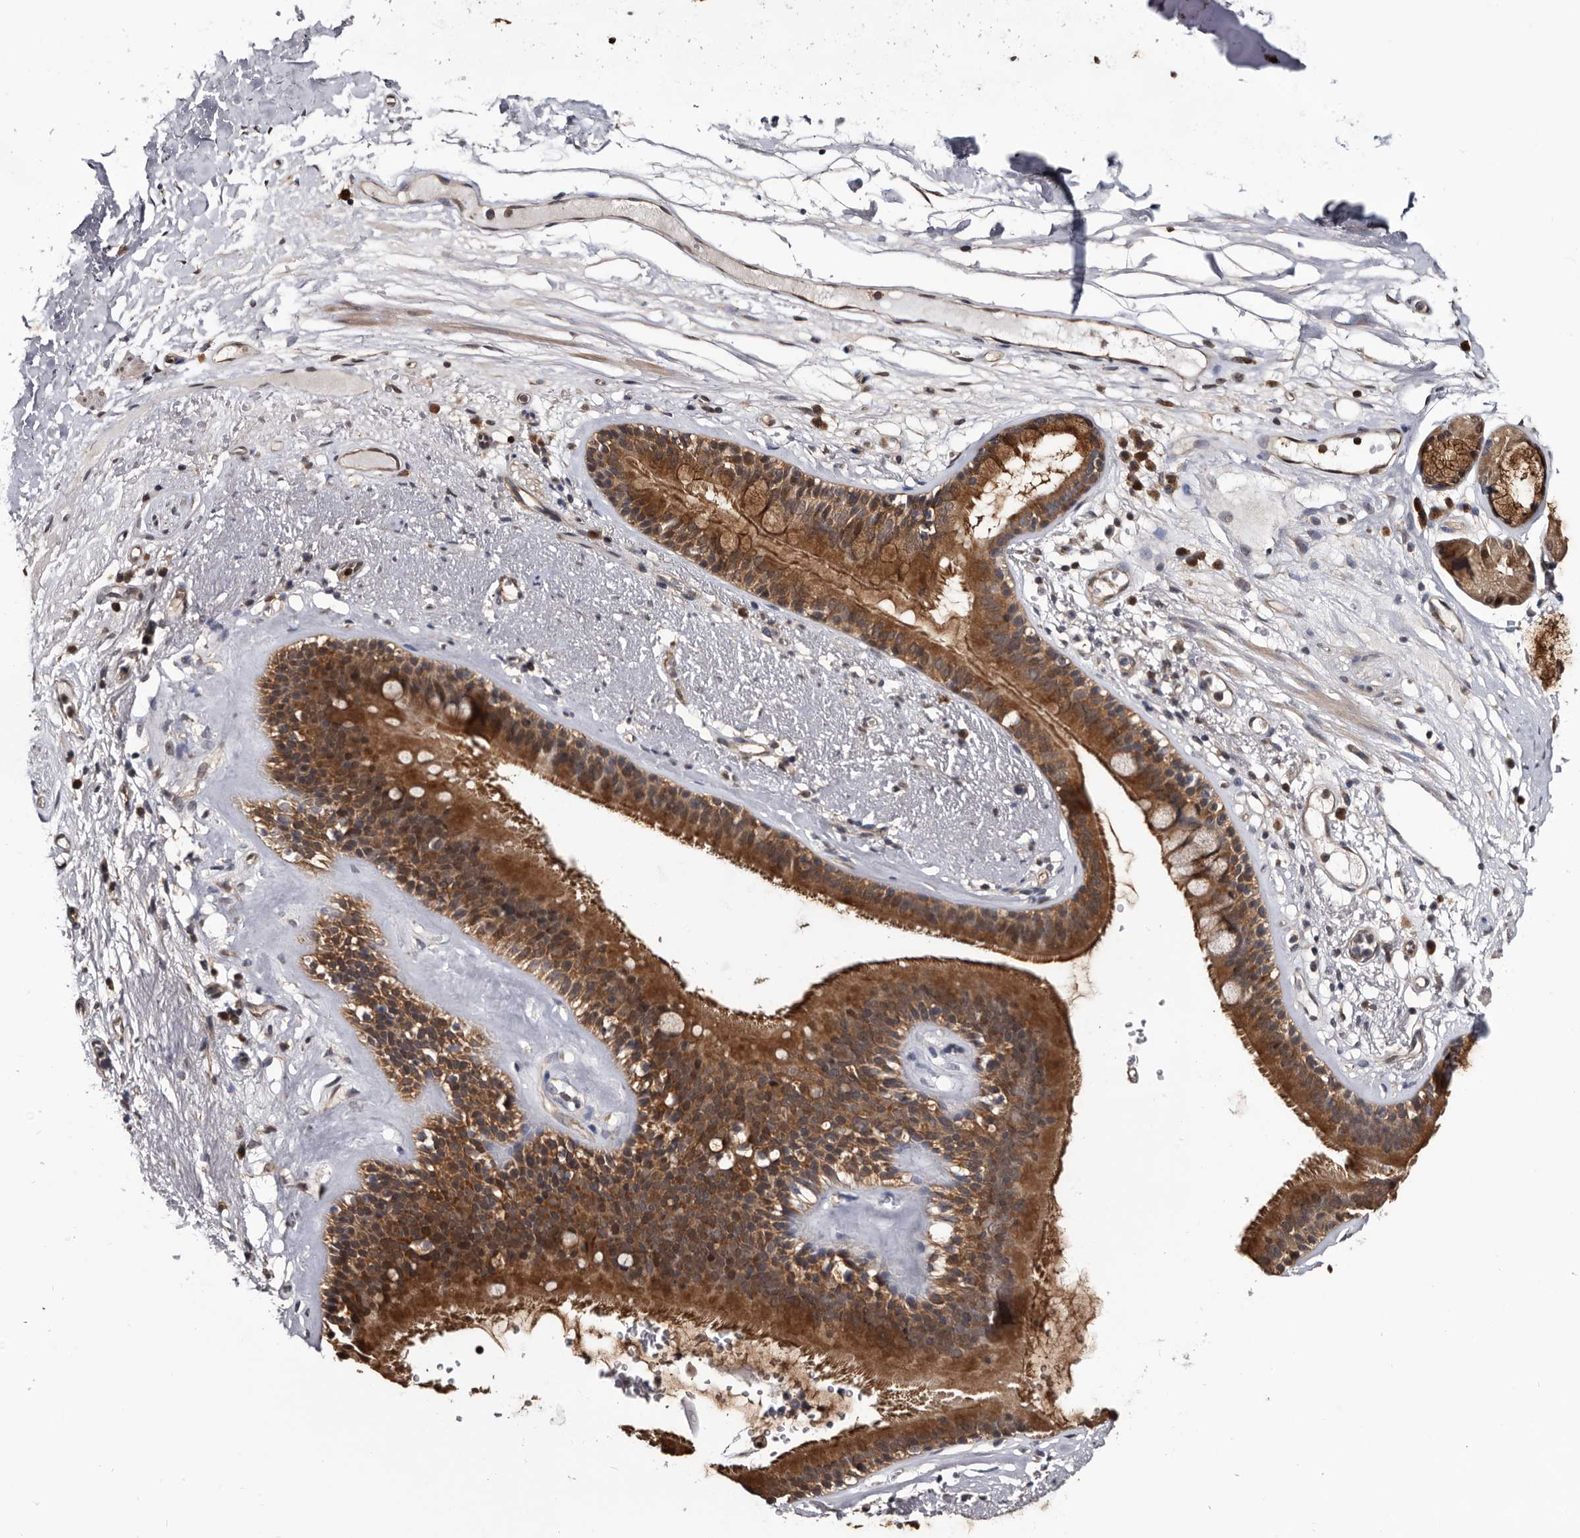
{"staining": {"intensity": "negative", "quantity": "none", "location": "none"}, "tissue": "adipose tissue", "cell_type": "Adipocytes", "image_type": "normal", "snomed": [{"axis": "morphology", "description": "Normal tissue, NOS"}, {"axis": "topography", "description": "Cartilage tissue"}], "caption": "Photomicrograph shows no significant protein staining in adipocytes of benign adipose tissue.", "gene": "TTI2", "patient": {"sex": "female", "age": 63}}